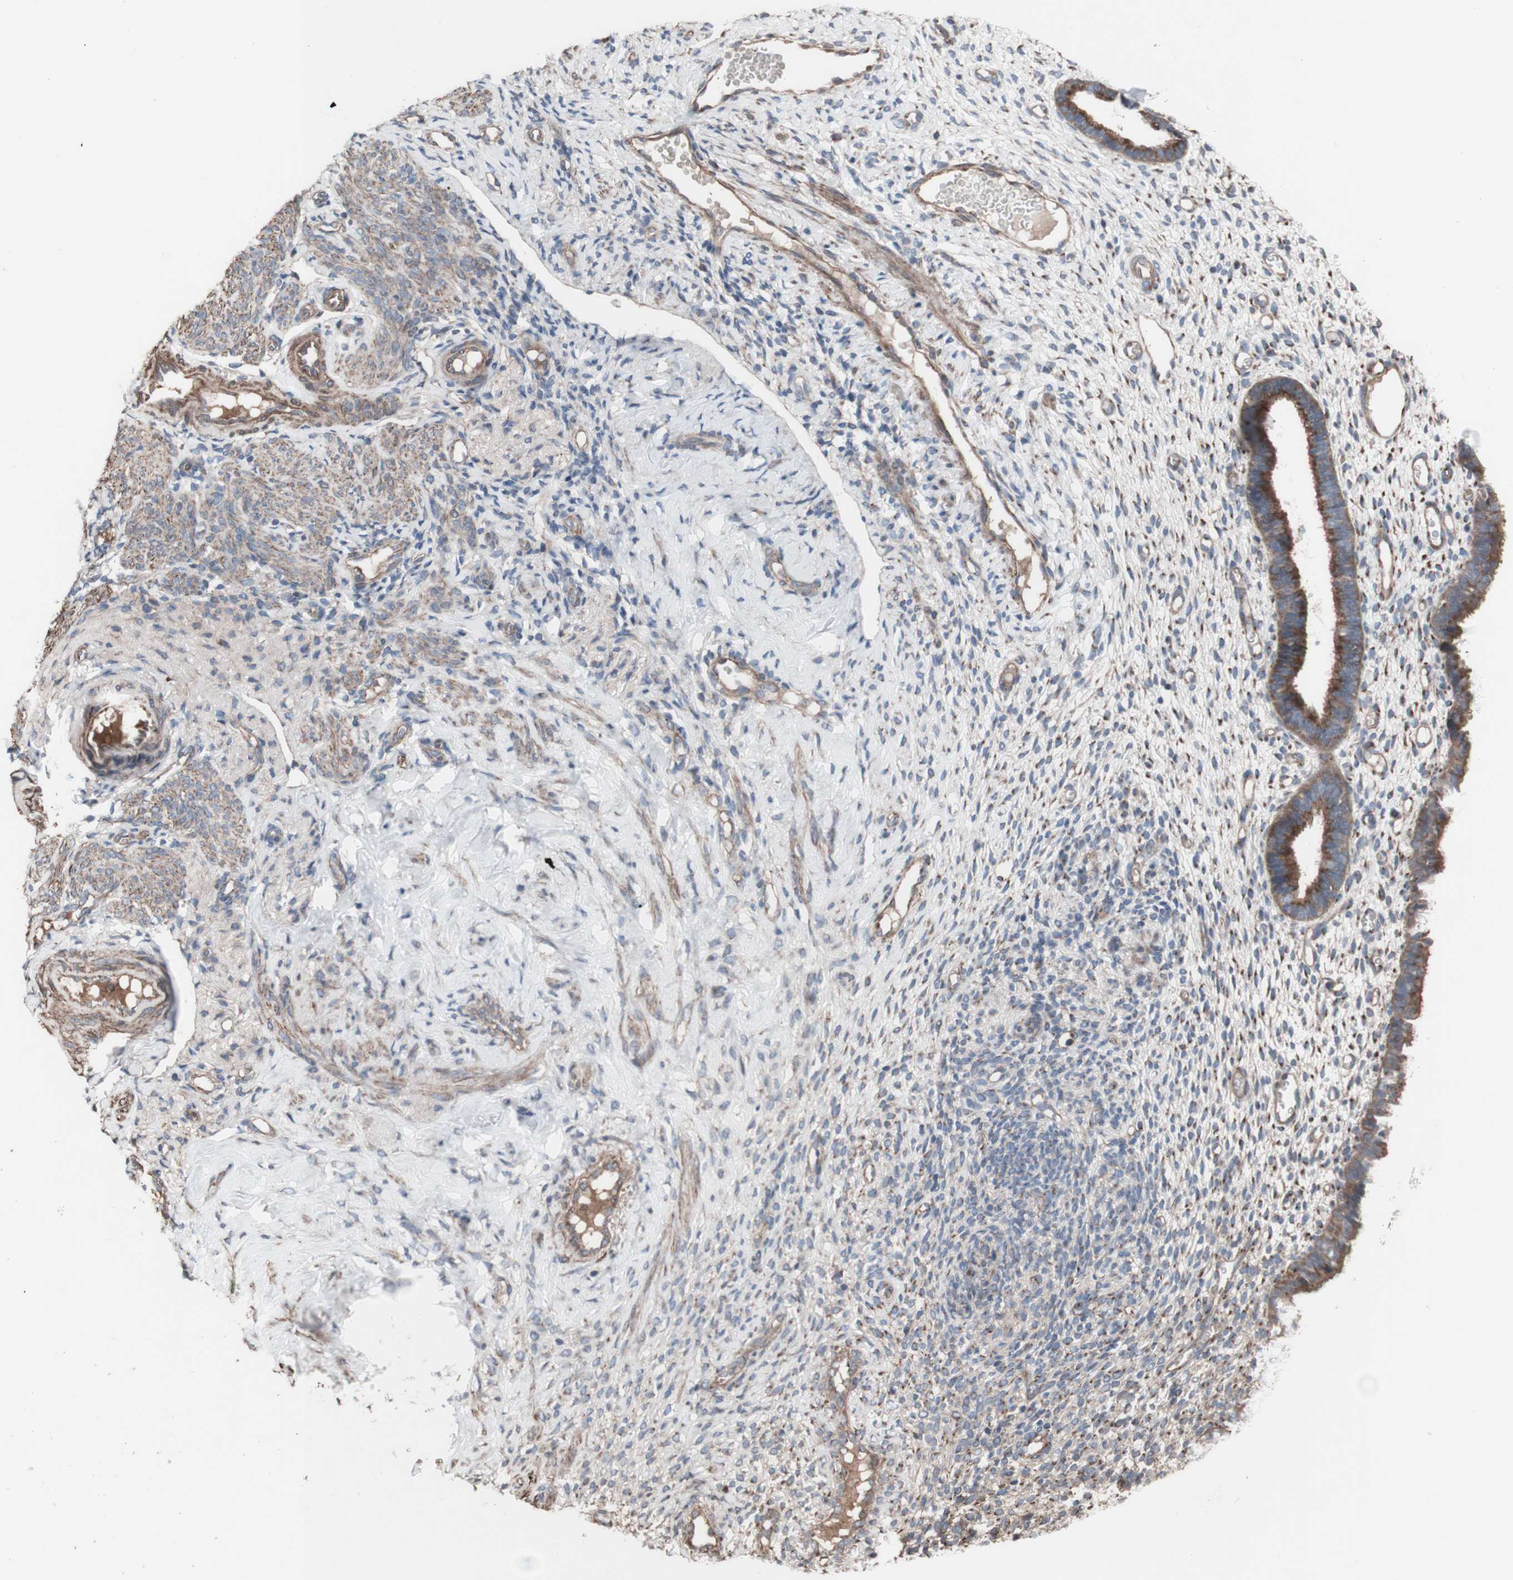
{"staining": {"intensity": "moderate", "quantity": "25%-75%", "location": "cytoplasmic/membranous"}, "tissue": "endometrium", "cell_type": "Cells in endometrial stroma", "image_type": "normal", "snomed": [{"axis": "morphology", "description": "Normal tissue, NOS"}, {"axis": "topography", "description": "Endometrium"}], "caption": "Cells in endometrial stroma exhibit medium levels of moderate cytoplasmic/membranous positivity in about 25%-75% of cells in normal human endometrium.", "gene": "COPB1", "patient": {"sex": "female", "age": 61}}